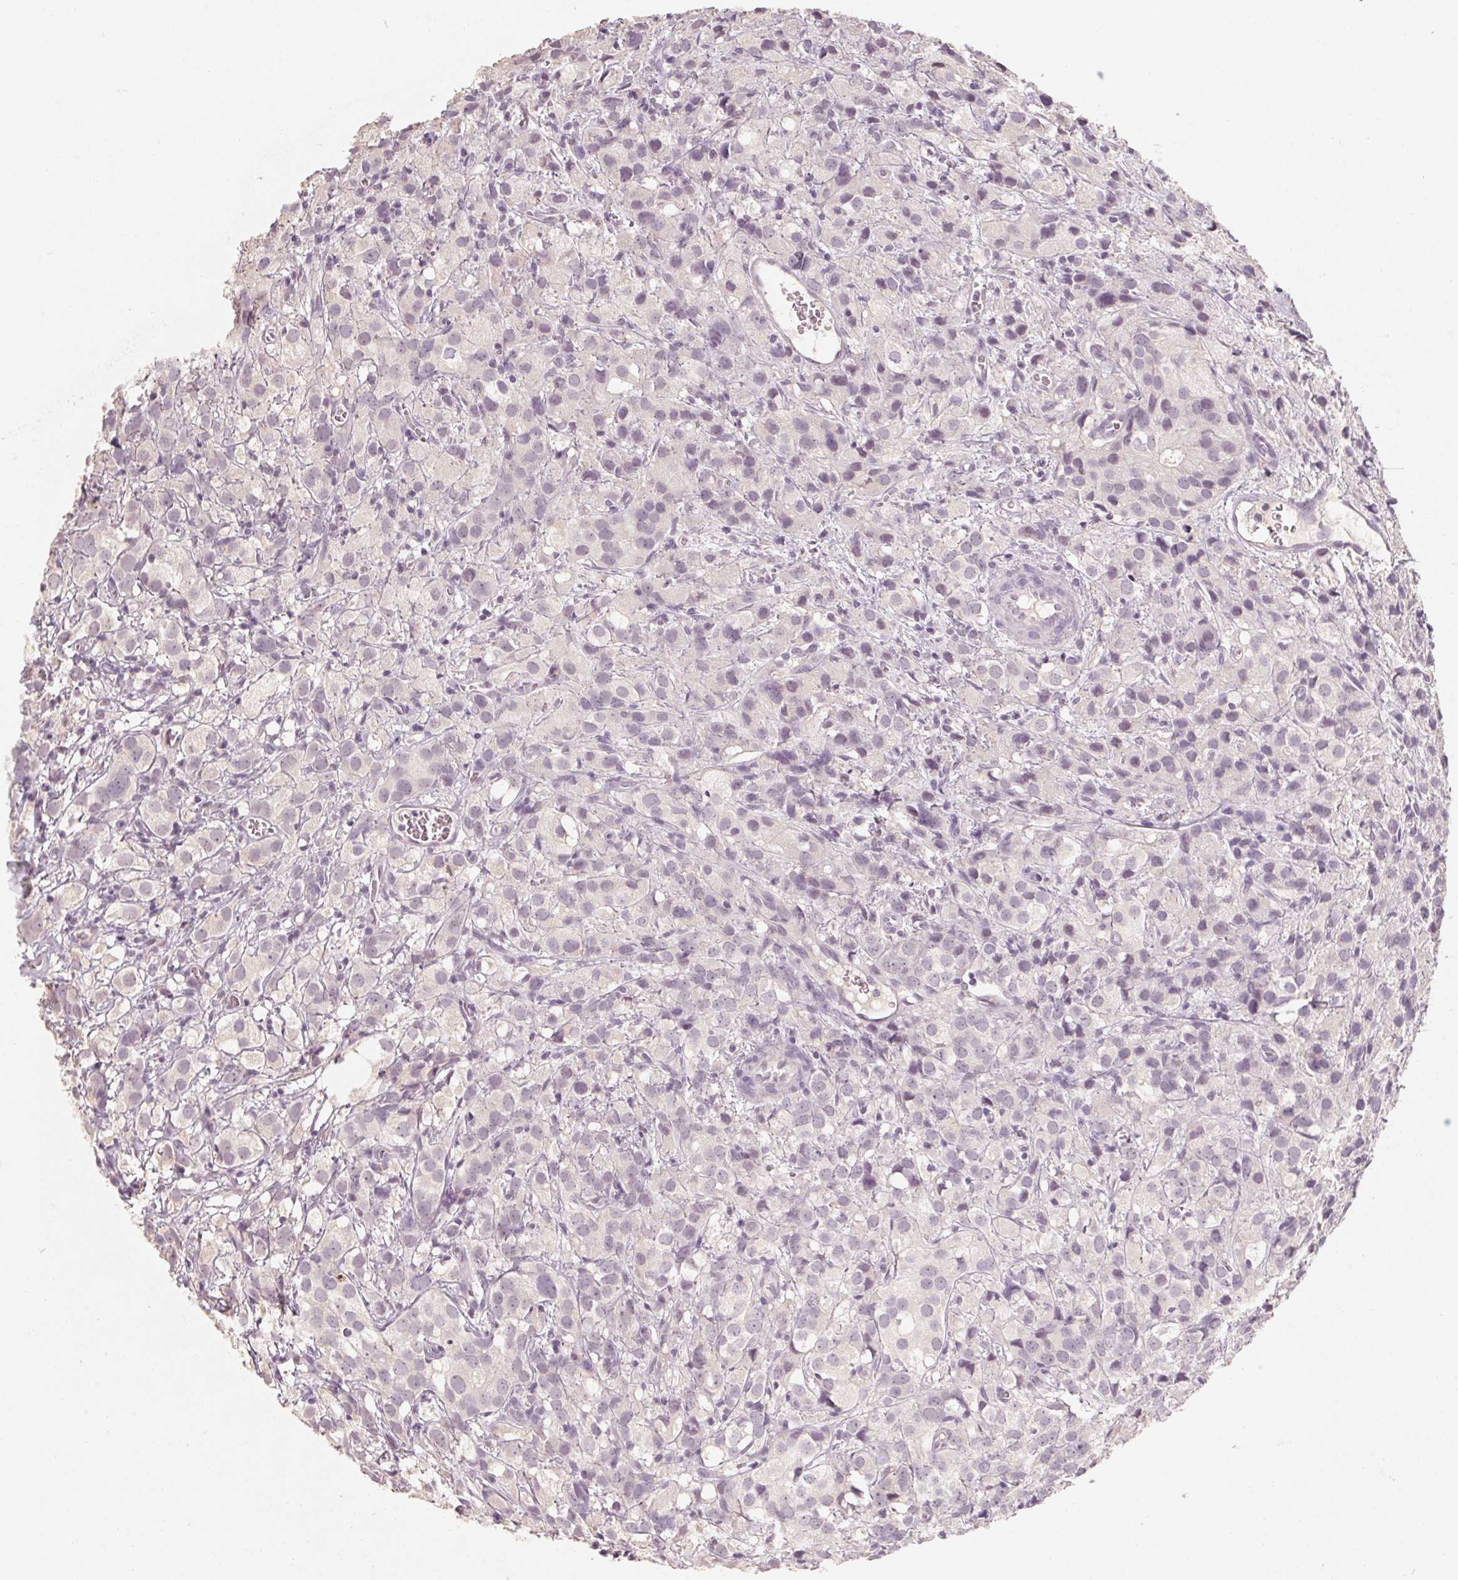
{"staining": {"intensity": "negative", "quantity": "none", "location": "none"}, "tissue": "prostate cancer", "cell_type": "Tumor cells", "image_type": "cancer", "snomed": [{"axis": "morphology", "description": "Adenocarcinoma, High grade"}, {"axis": "topography", "description": "Prostate"}], "caption": "This micrograph is of prostate cancer stained with immunohistochemistry (IHC) to label a protein in brown with the nuclei are counter-stained blue. There is no staining in tumor cells.", "gene": "CAPZA3", "patient": {"sex": "male", "age": 86}}